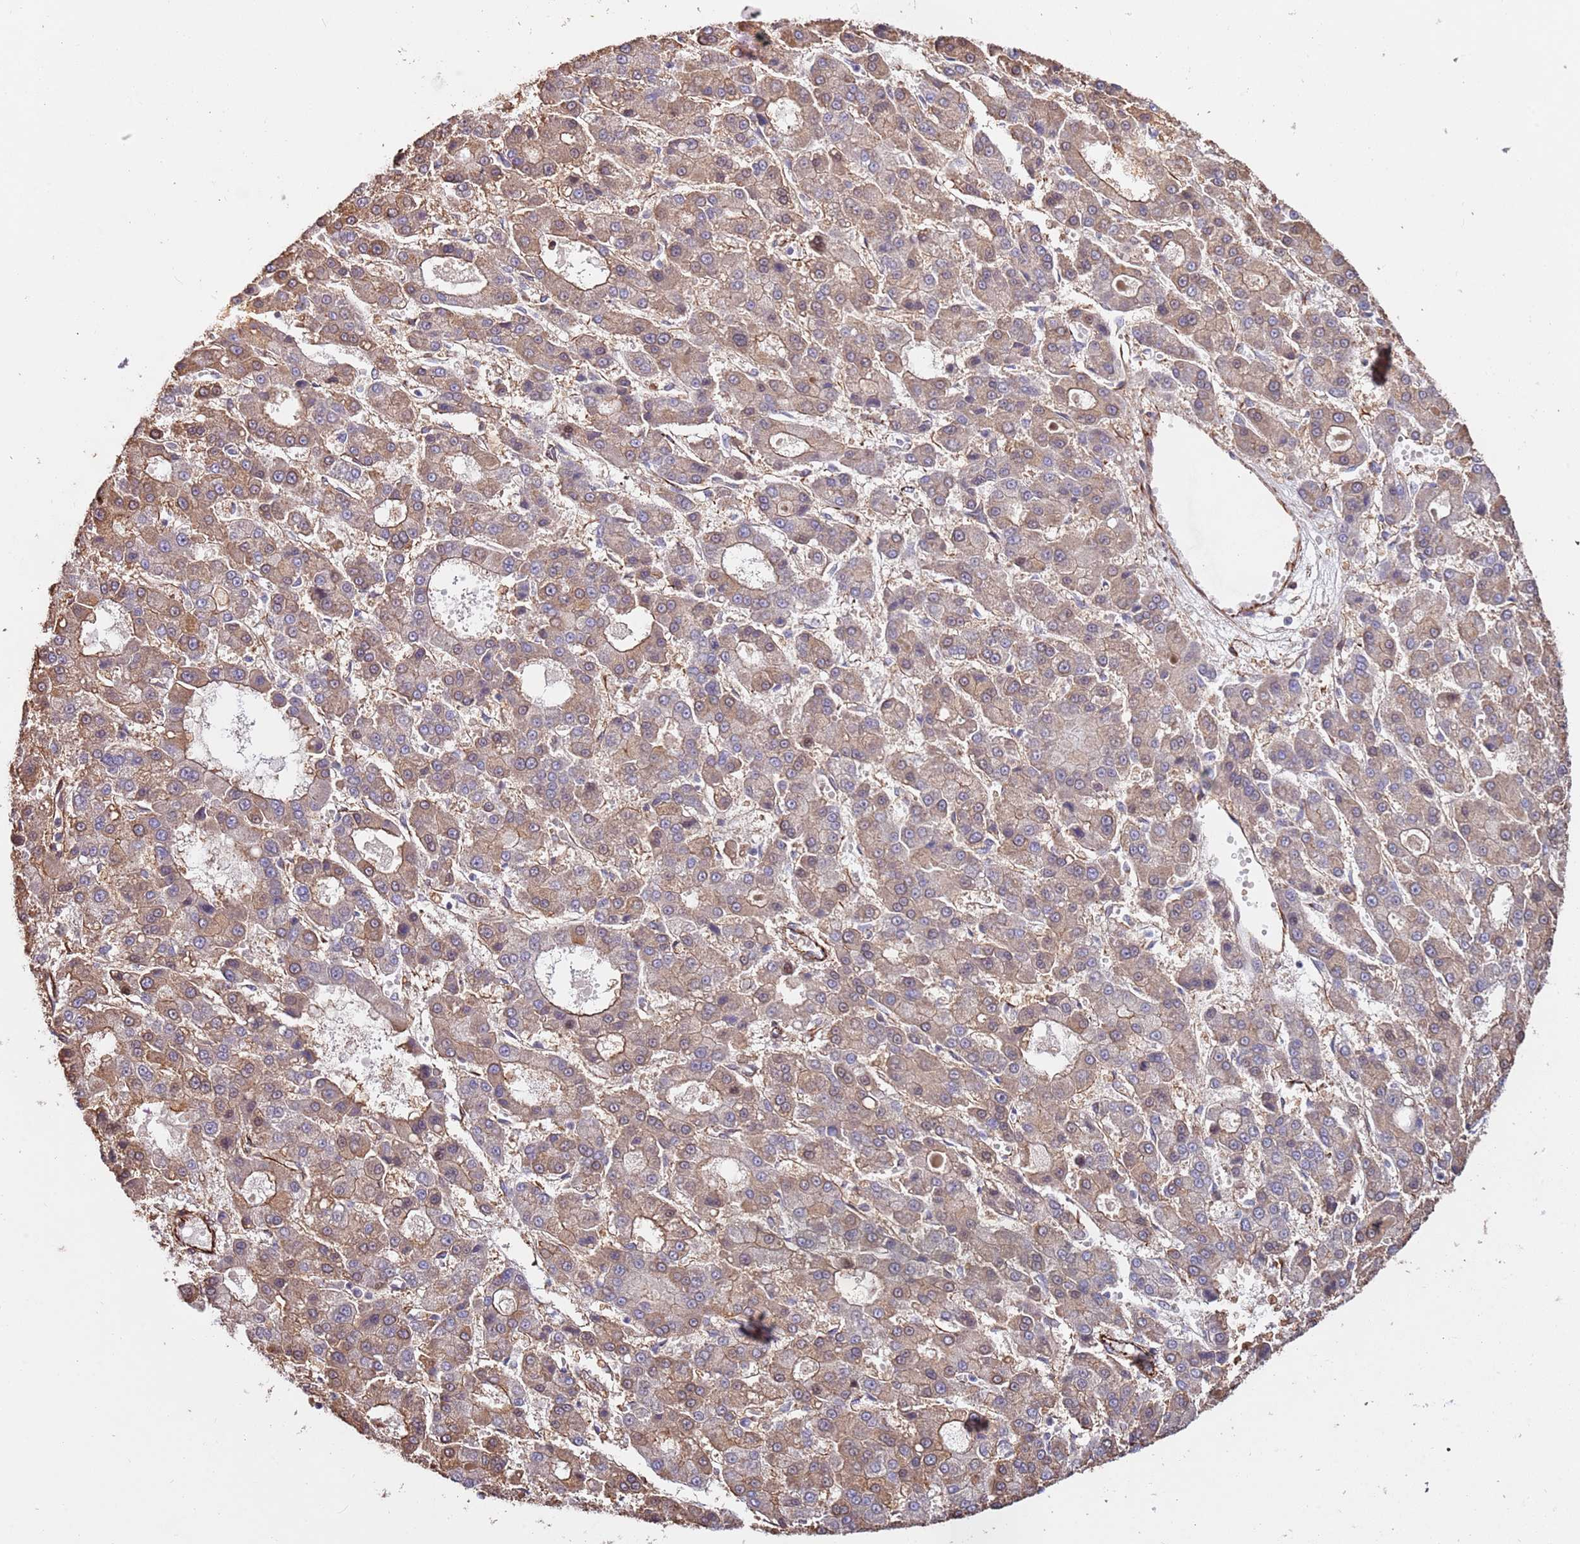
{"staining": {"intensity": "weak", "quantity": ">75%", "location": "cytoplasmic/membranous"}, "tissue": "liver cancer", "cell_type": "Tumor cells", "image_type": "cancer", "snomed": [{"axis": "morphology", "description": "Carcinoma, Hepatocellular, NOS"}, {"axis": "topography", "description": "Liver"}], "caption": "Protein staining of liver cancer (hepatocellular carcinoma) tissue displays weak cytoplasmic/membranous positivity in about >75% of tumor cells.", "gene": "MRGPRE", "patient": {"sex": "male", "age": 70}}